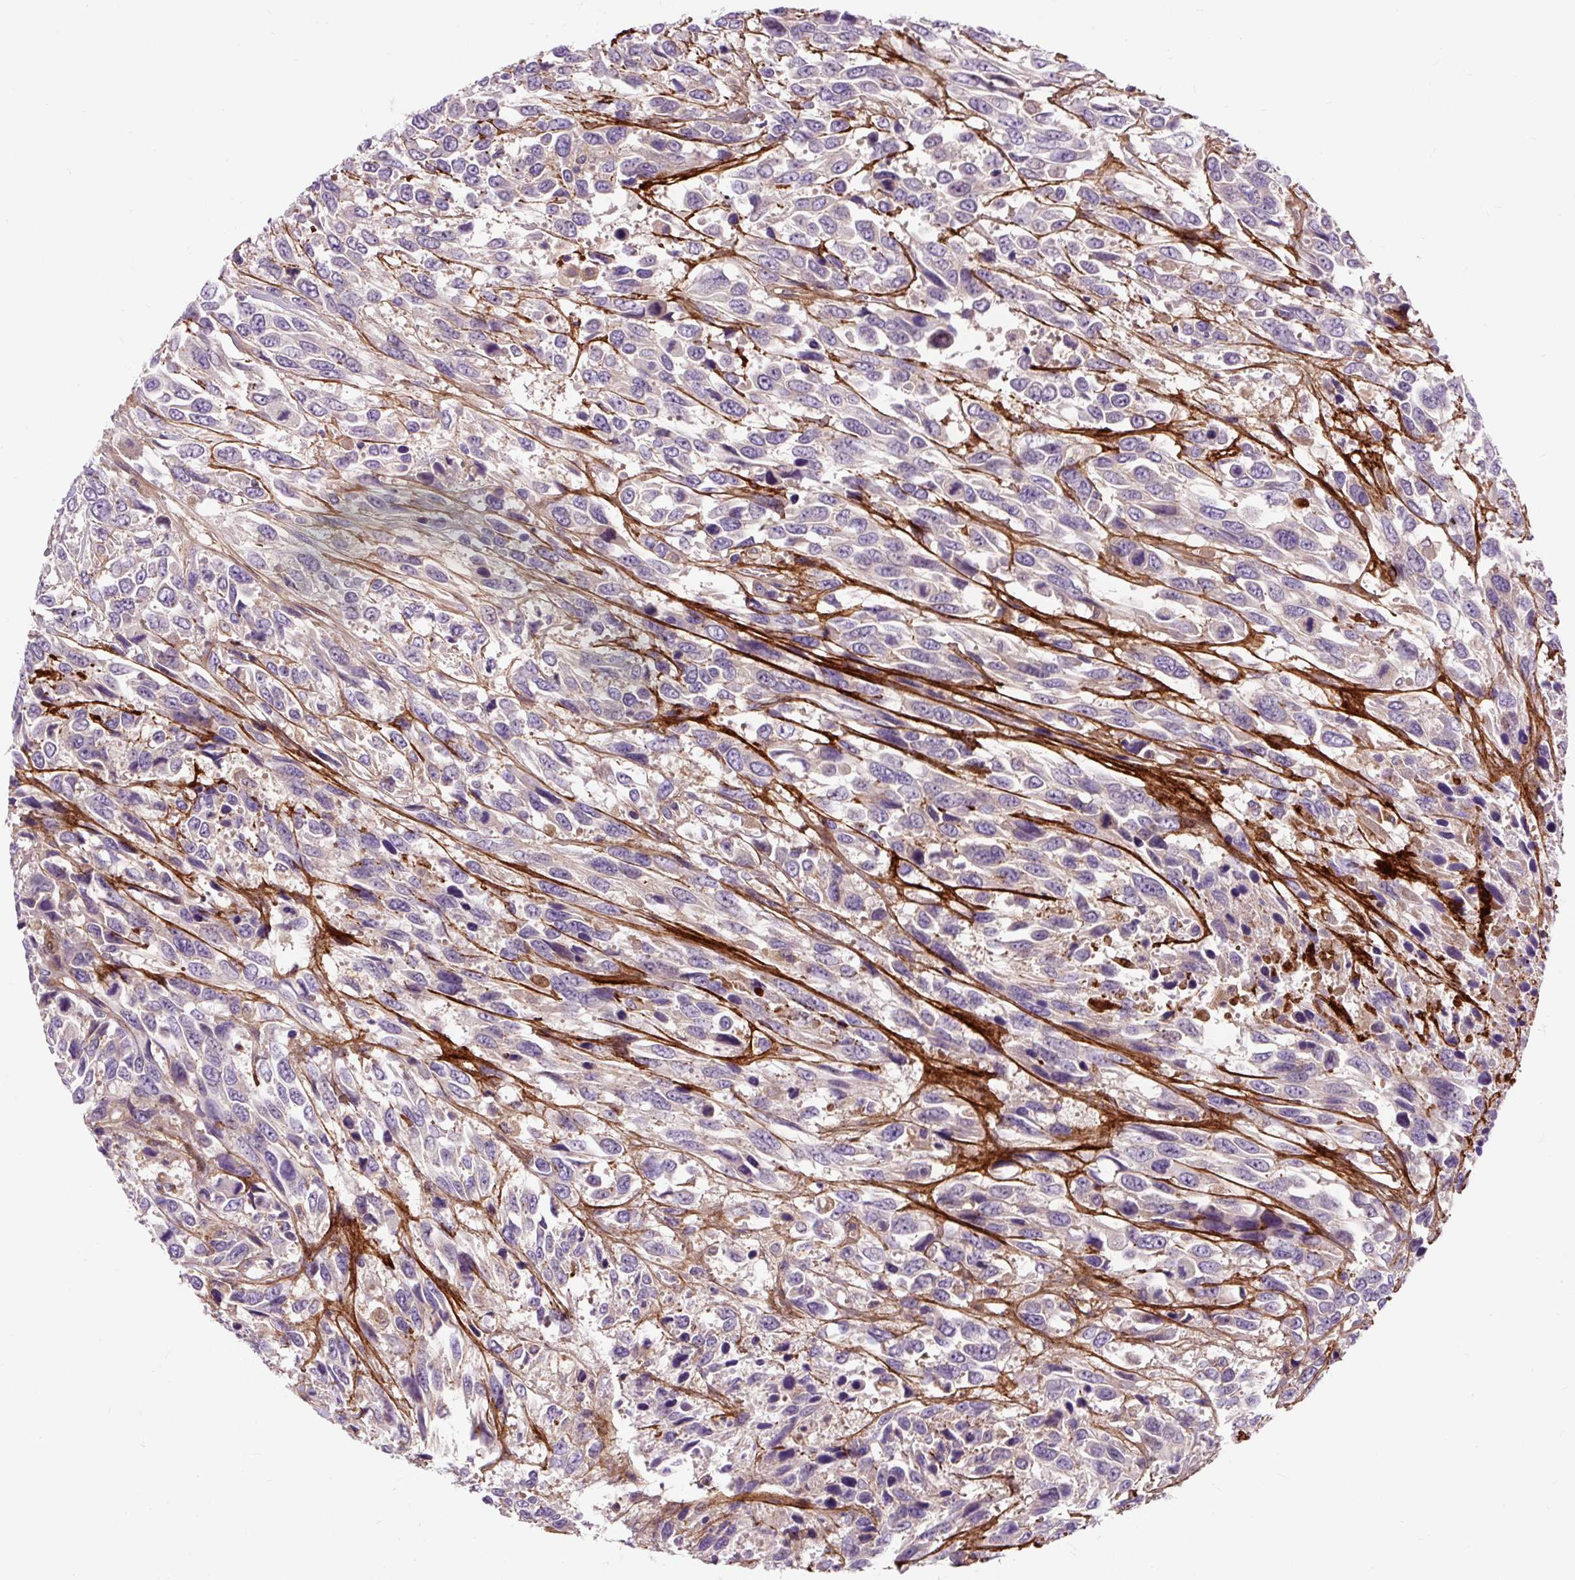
{"staining": {"intensity": "negative", "quantity": "none", "location": "none"}, "tissue": "urothelial cancer", "cell_type": "Tumor cells", "image_type": "cancer", "snomed": [{"axis": "morphology", "description": "Urothelial carcinoma, High grade"}, {"axis": "topography", "description": "Urinary bladder"}], "caption": "DAB immunohistochemical staining of human urothelial carcinoma (high-grade) demonstrates no significant positivity in tumor cells.", "gene": "PCDHGB3", "patient": {"sex": "female", "age": 70}}